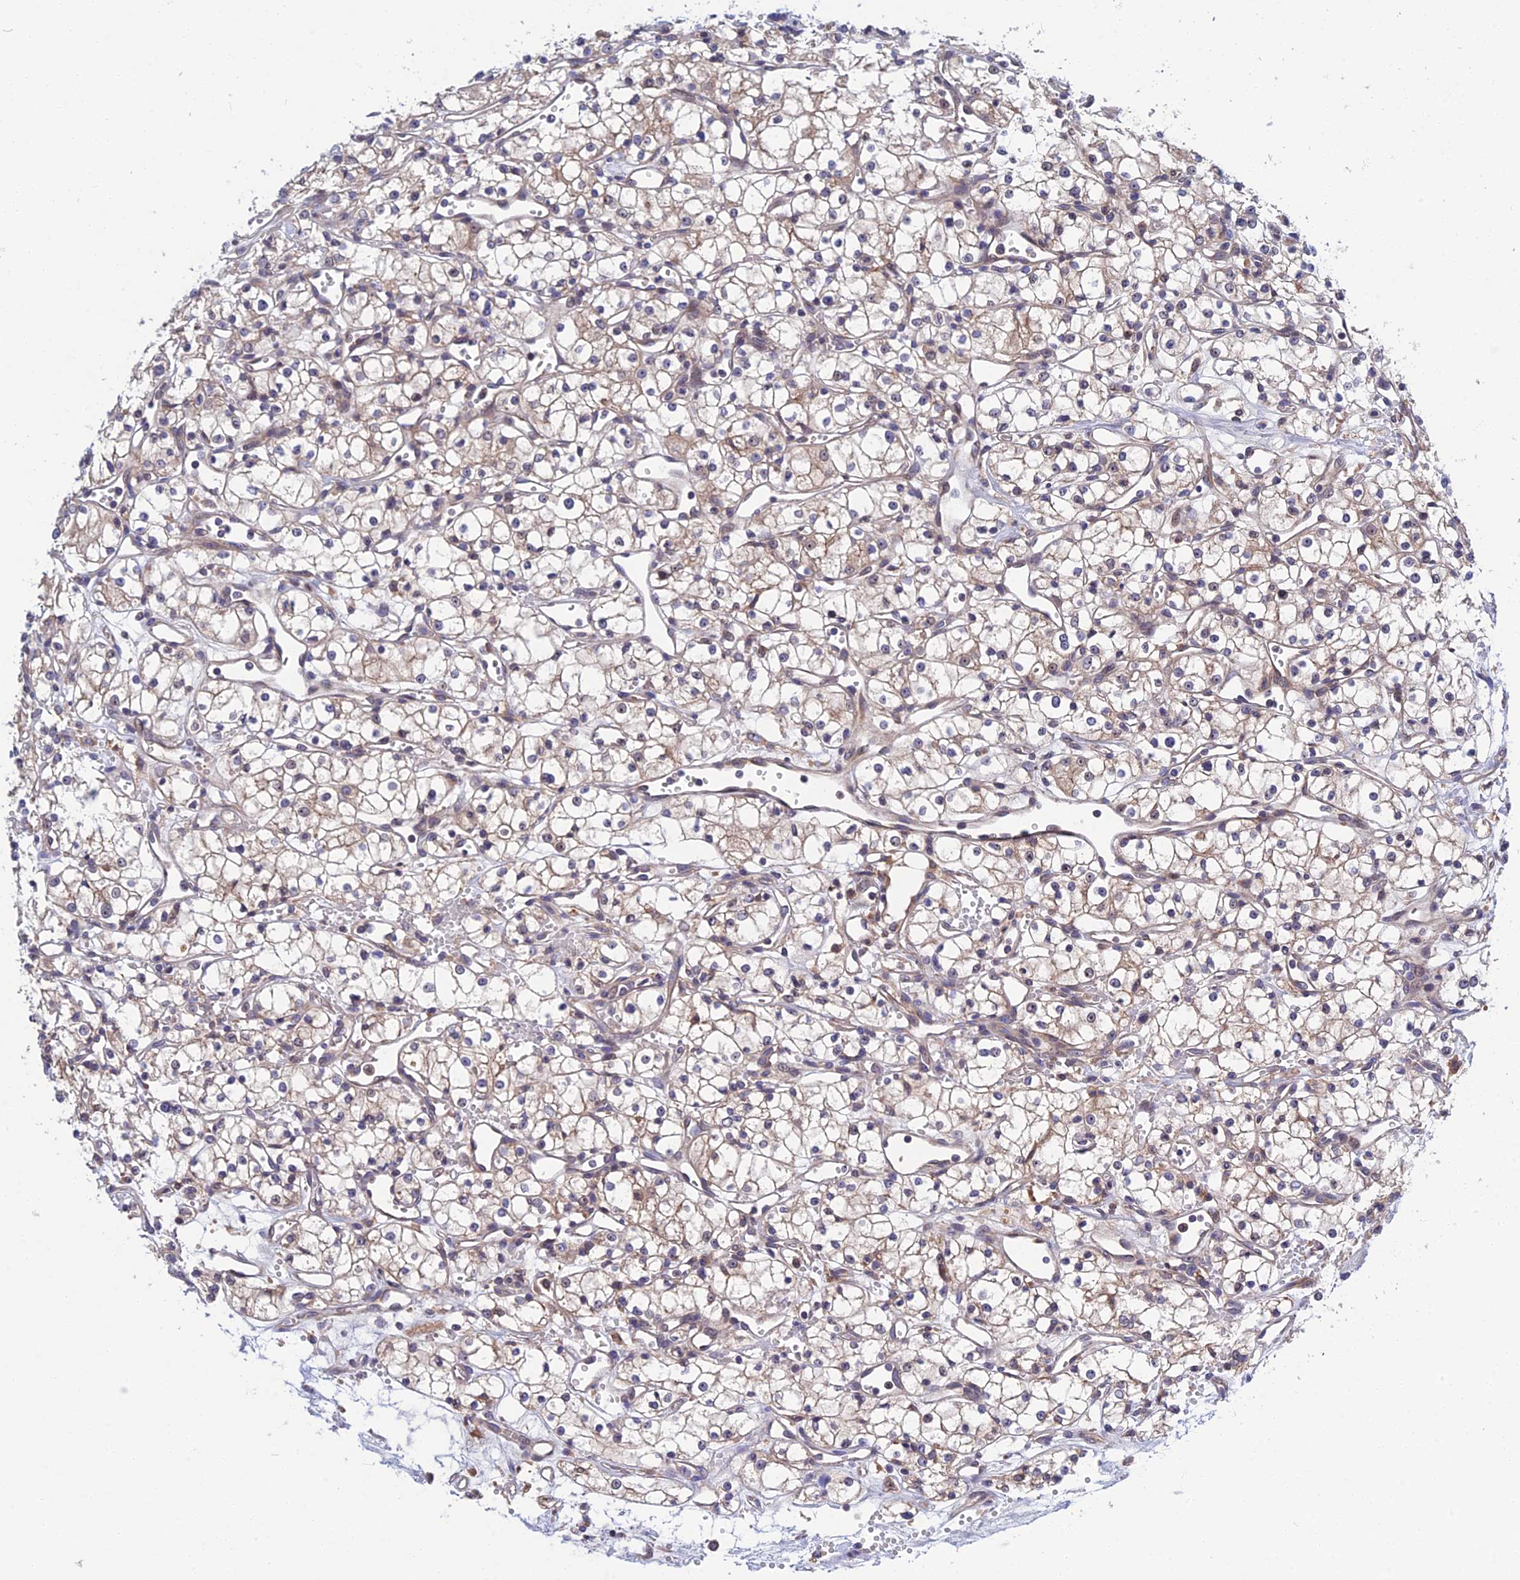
{"staining": {"intensity": "negative", "quantity": "none", "location": "none"}, "tissue": "renal cancer", "cell_type": "Tumor cells", "image_type": "cancer", "snomed": [{"axis": "morphology", "description": "Adenocarcinoma, NOS"}, {"axis": "topography", "description": "Kidney"}], "caption": "The micrograph reveals no significant positivity in tumor cells of renal adenocarcinoma.", "gene": "CRACD", "patient": {"sex": "male", "age": 59}}